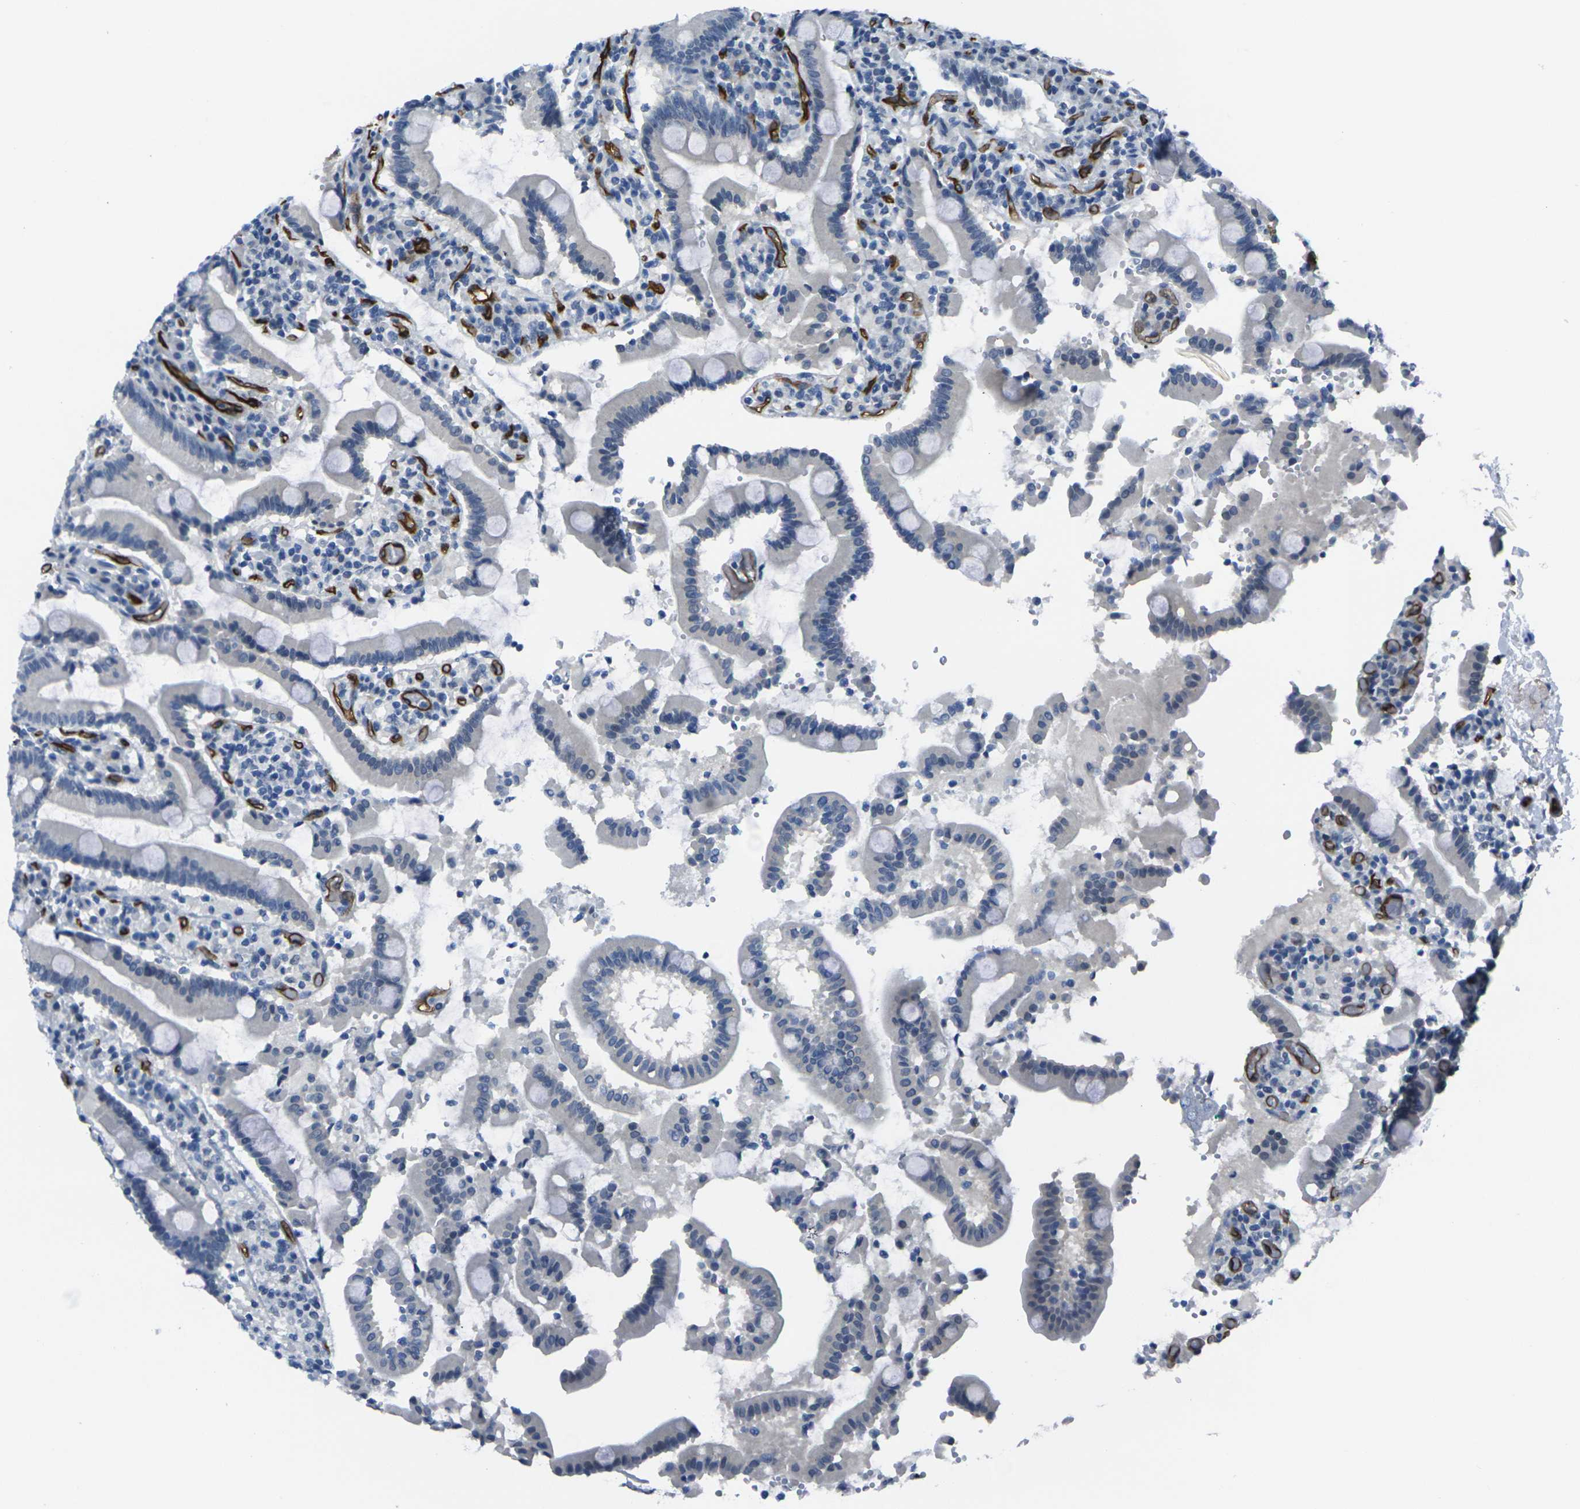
{"staining": {"intensity": "strong", "quantity": "<25%", "location": "cytoplasmic/membranous"}, "tissue": "duodenum", "cell_type": "Glandular cells", "image_type": "normal", "snomed": [{"axis": "morphology", "description": "Normal tissue, NOS"}, {"axis": "topography", "description": "Small intestine, NOS"}], "caption": "Unremarkable duodenum was stained to show a protein in brown. There is medium levels of strong cytoplasmic/membranous expression in about <25% of glandular cells. Nuclei are stained in blue.", "gene": "HSPA12B", "patient": {"sex": "female", "age": 71}}